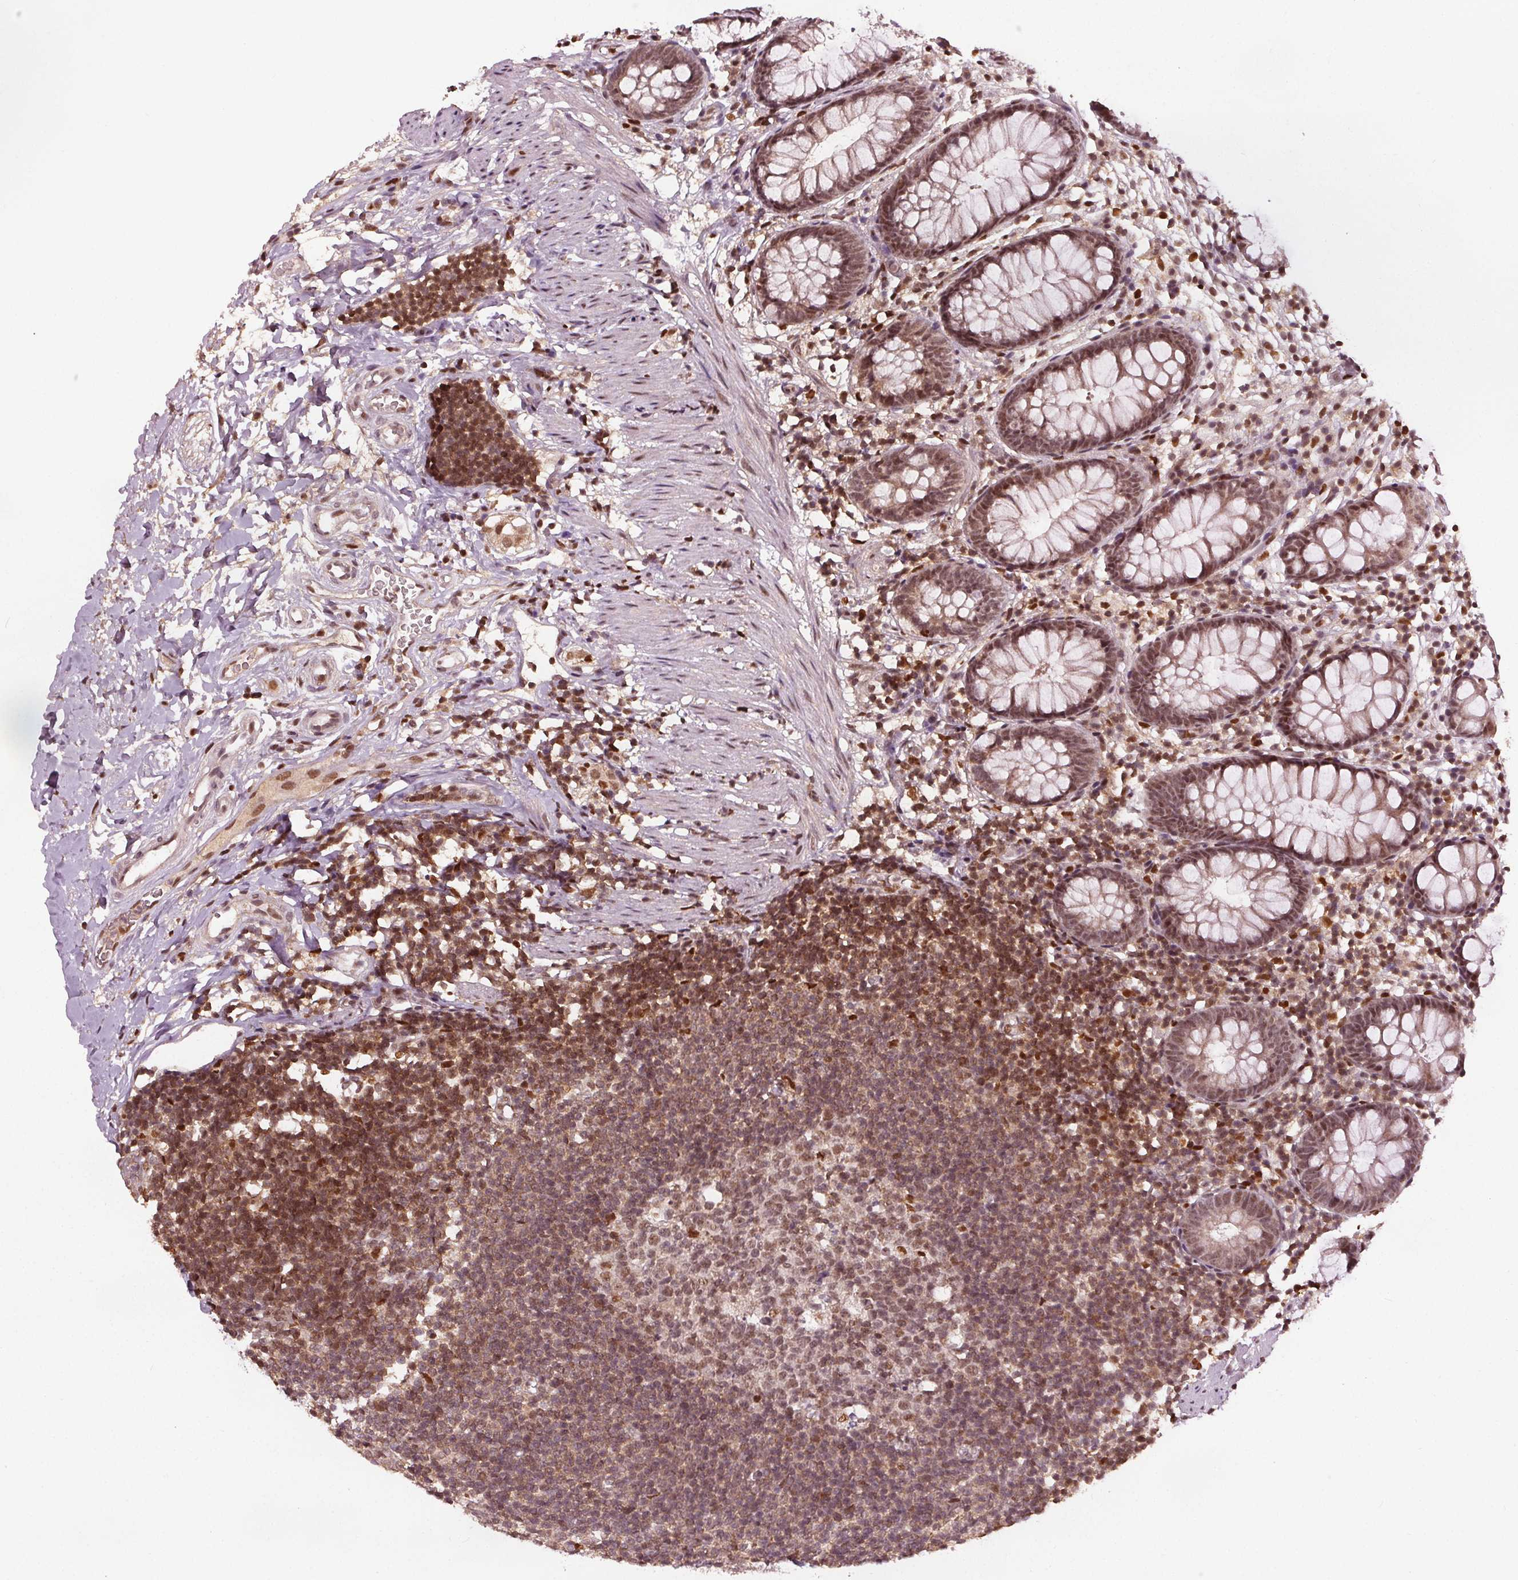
{"staining": {"intensity": "moderate", "quantity": ">75%", "location": "nuclear"}, "tissue": "rectum", "cell_type": "Glandular cells", "image_type": "normal", "snomed": [{"axis": "morphology", "description": "Normal tissue, NOS"}, {"axis": "topography", "description": "Rectum"}], "caption": "Immunohistochemical staining of normal human rectum displays medium levels of moderate nuclear expression in about >75% of glandular cells.", "gene": "DDX11", "patient": {"sex": "female", "age": 62}}